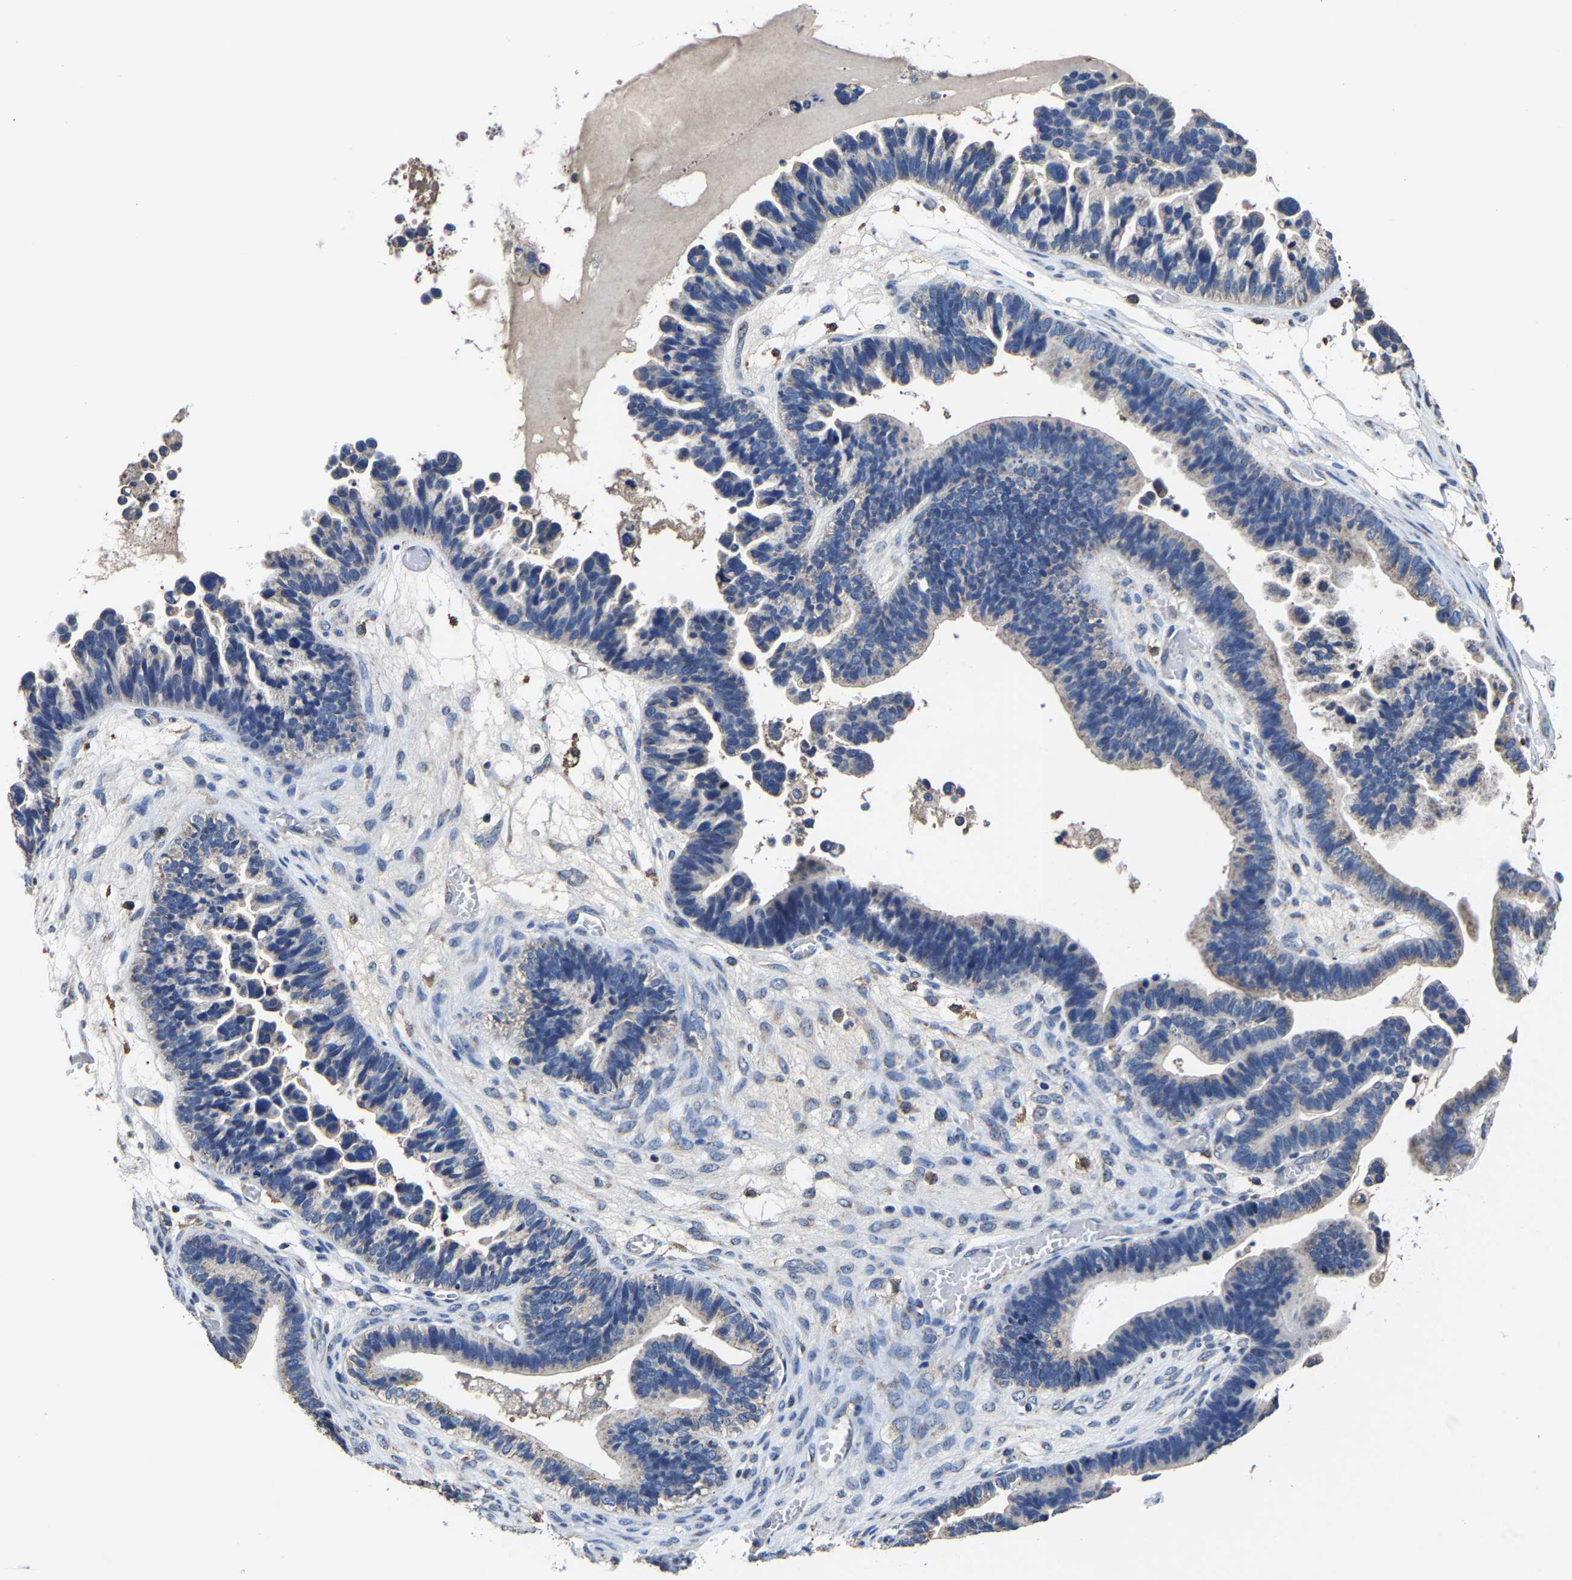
{"staining": {"intensity": "weak", "quantity": "<25%", "location": "cytoplasmic/membranous"}, "tissue": "ovarian cancer", "cell_type": "Tumor cells", "image_type": "cancer", "snomed": [{"axis": "morphology", "description": "Cystadenocarcinoma, serous, NOS"}, {"axis": "topography", "description": "Ovary"}], "caption": "Immunohistochemical staining of serous cystadenocarcinoma (ovarian) demonstrates no significant positivity in tumor cells.", "gene": "ZCCHC7", "patient": {"sex": "female", "age": 56}}